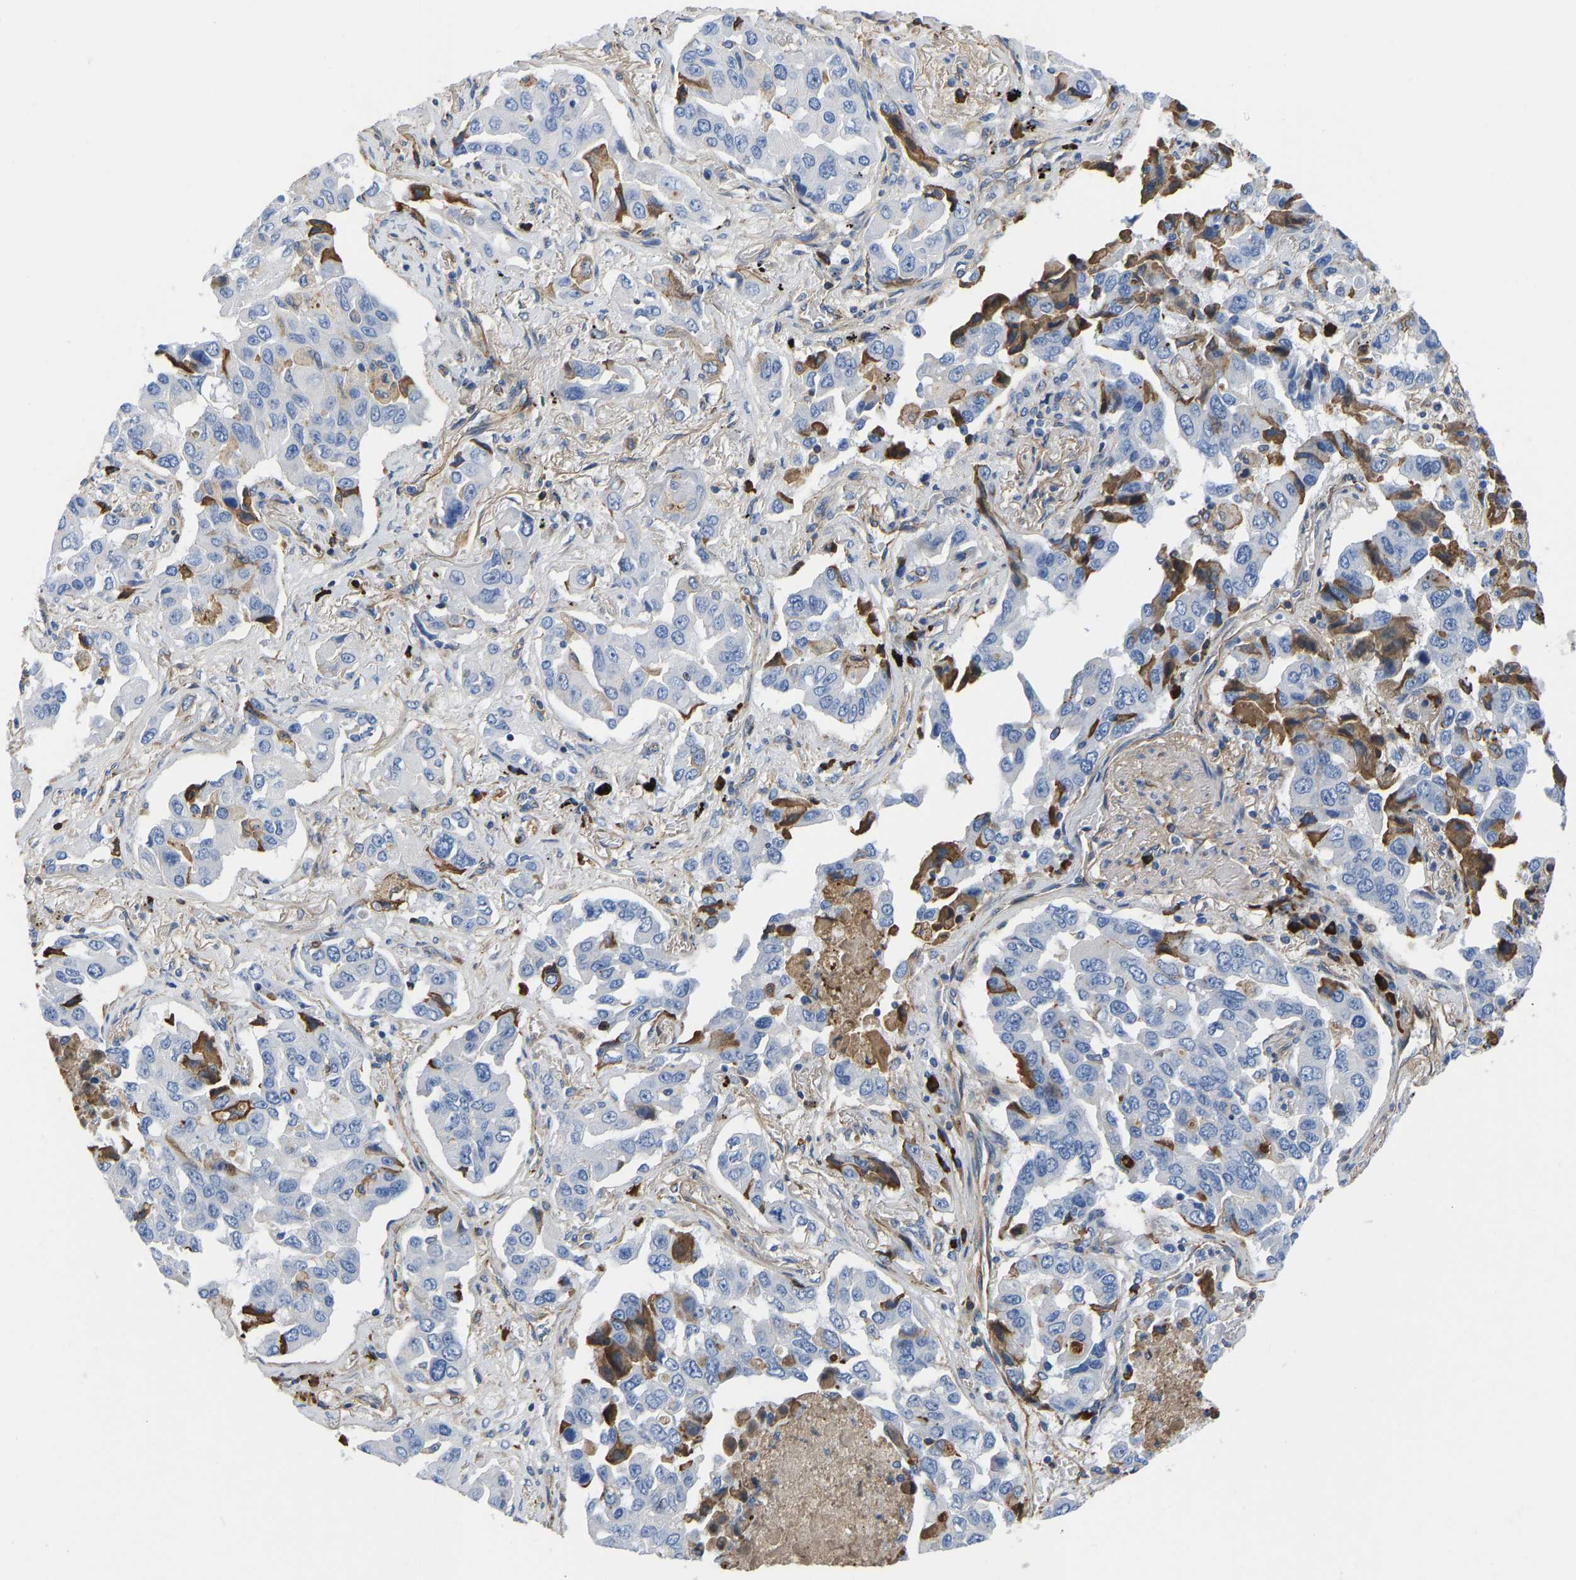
{"staining": {"intensity": "negative", "quantity": "none", "location": "none"}, "tissue": "lung cancer", "cell_type": "Tumor cells", "image_type": "cancer", "snomed": [{"axis": "morphology", "description": "Adenocarcinoma, NOS"}, {"axis": "topography", "description": "Lung"}], "caption": "The image exhibits no significant positivity in tumor cells of adenocarcinoma (lung). Brightfield microscopy of IHC stained with DAB (3,3'-diaminobenzidine) (brown) and hematoxylin (blue), captured at high magnification.", "gene": "HSPG2", "patient": {"sex": "female", "age": 65}}